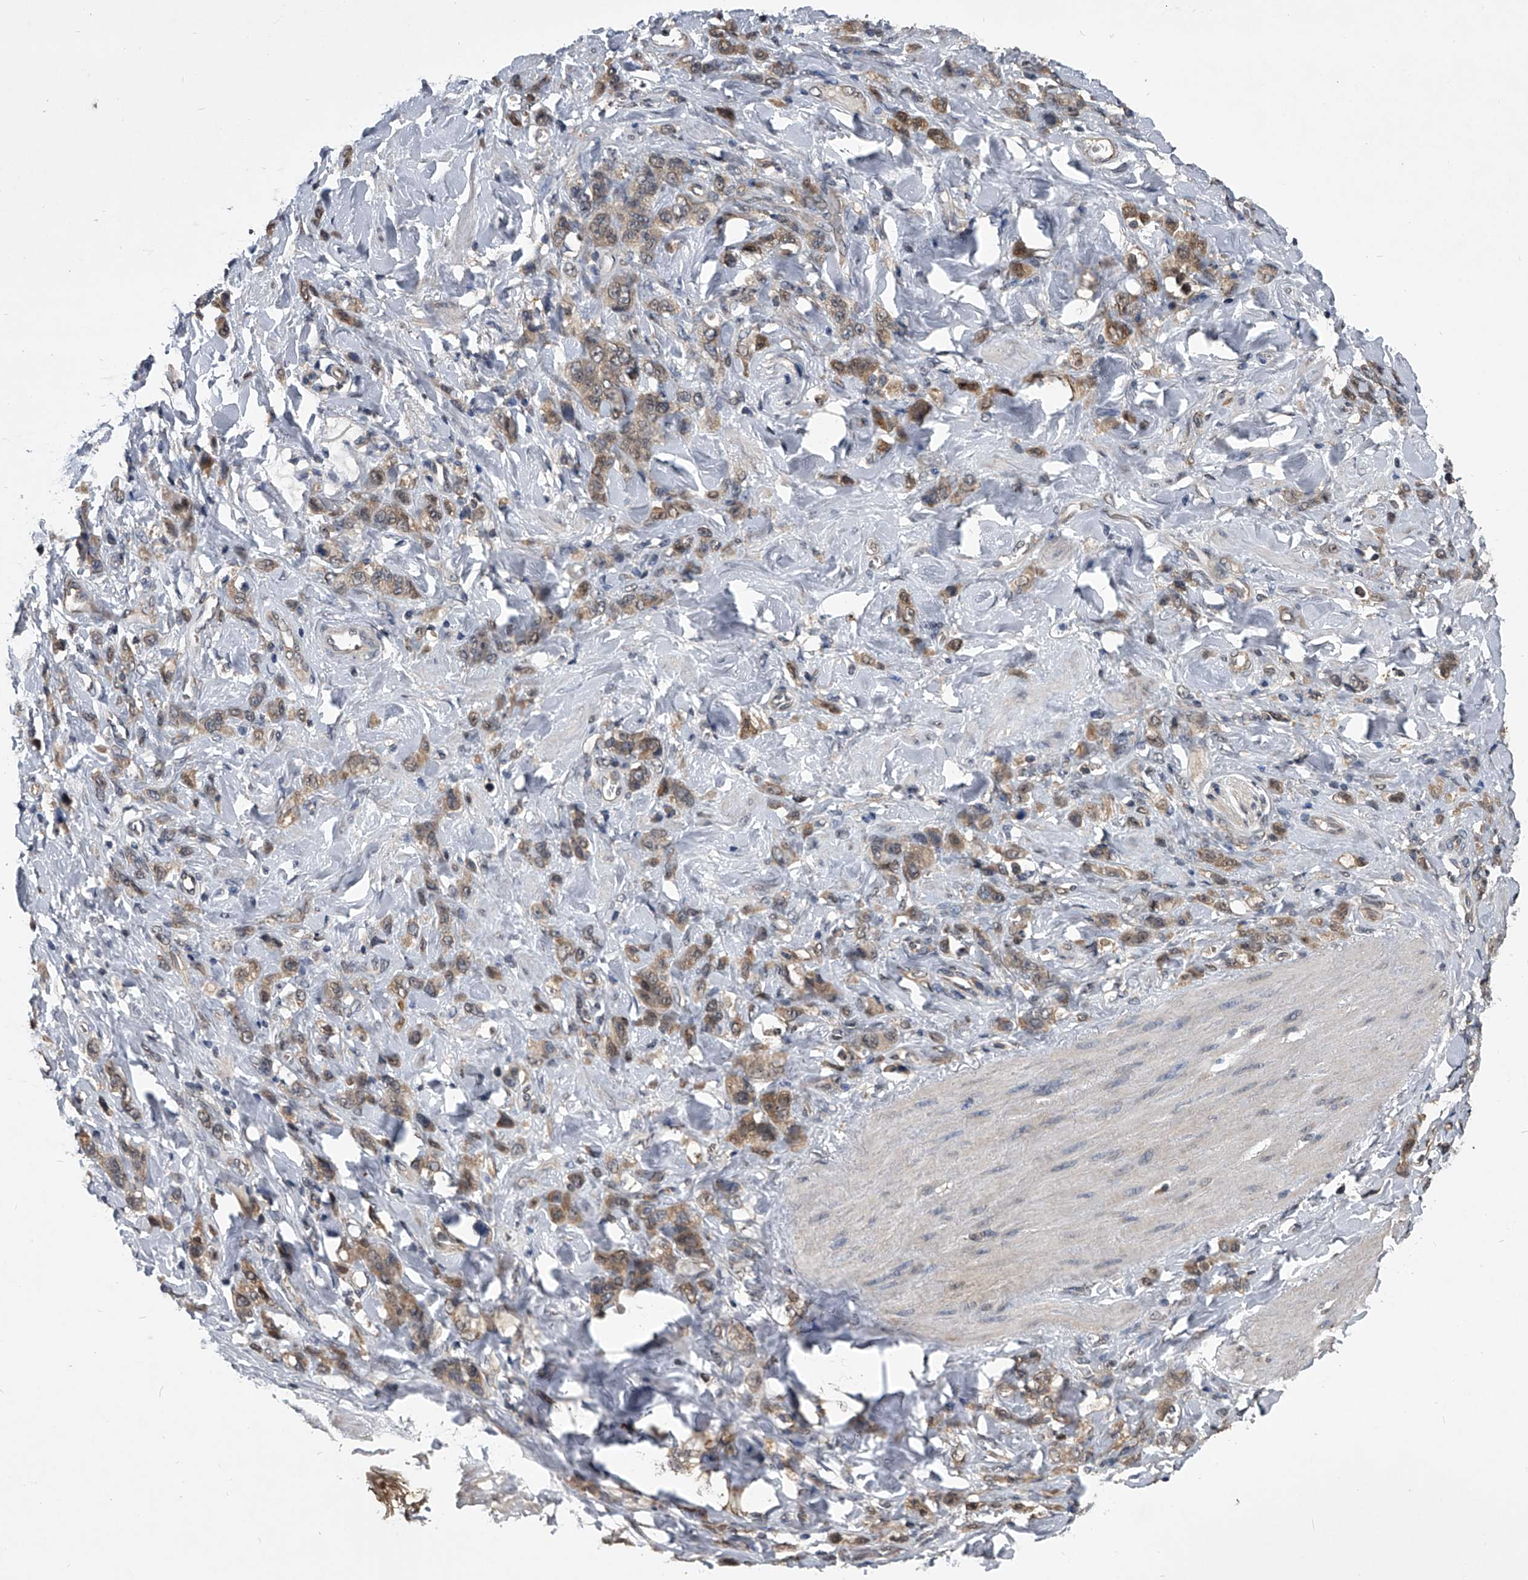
{"staining": {"intensity": "moderate", "quantity": ">75%", "location": "cytoplasmic/membranous"}, "tissue": "stomach cancer", "cell_type": "Tumor cells", "image_type": "cancer", "snomed": [{"axis": "morphology", "description": "Normal tissue, NOS"}, {"axis": "morphology", "description": "Adenocarcinoma, NOS"}, {"axis": "topography", "description": "Stomach"}], "caption": "Tumor cells demonstrate medium levels of moderate cytoplasmic/membranous staining in about >75% of cells in stomach cancer. (Brightfield microscopy of DAB IHC at high magnification).", "gene": "TSNAX", "patient": {"sex": "male", "age": 82}}